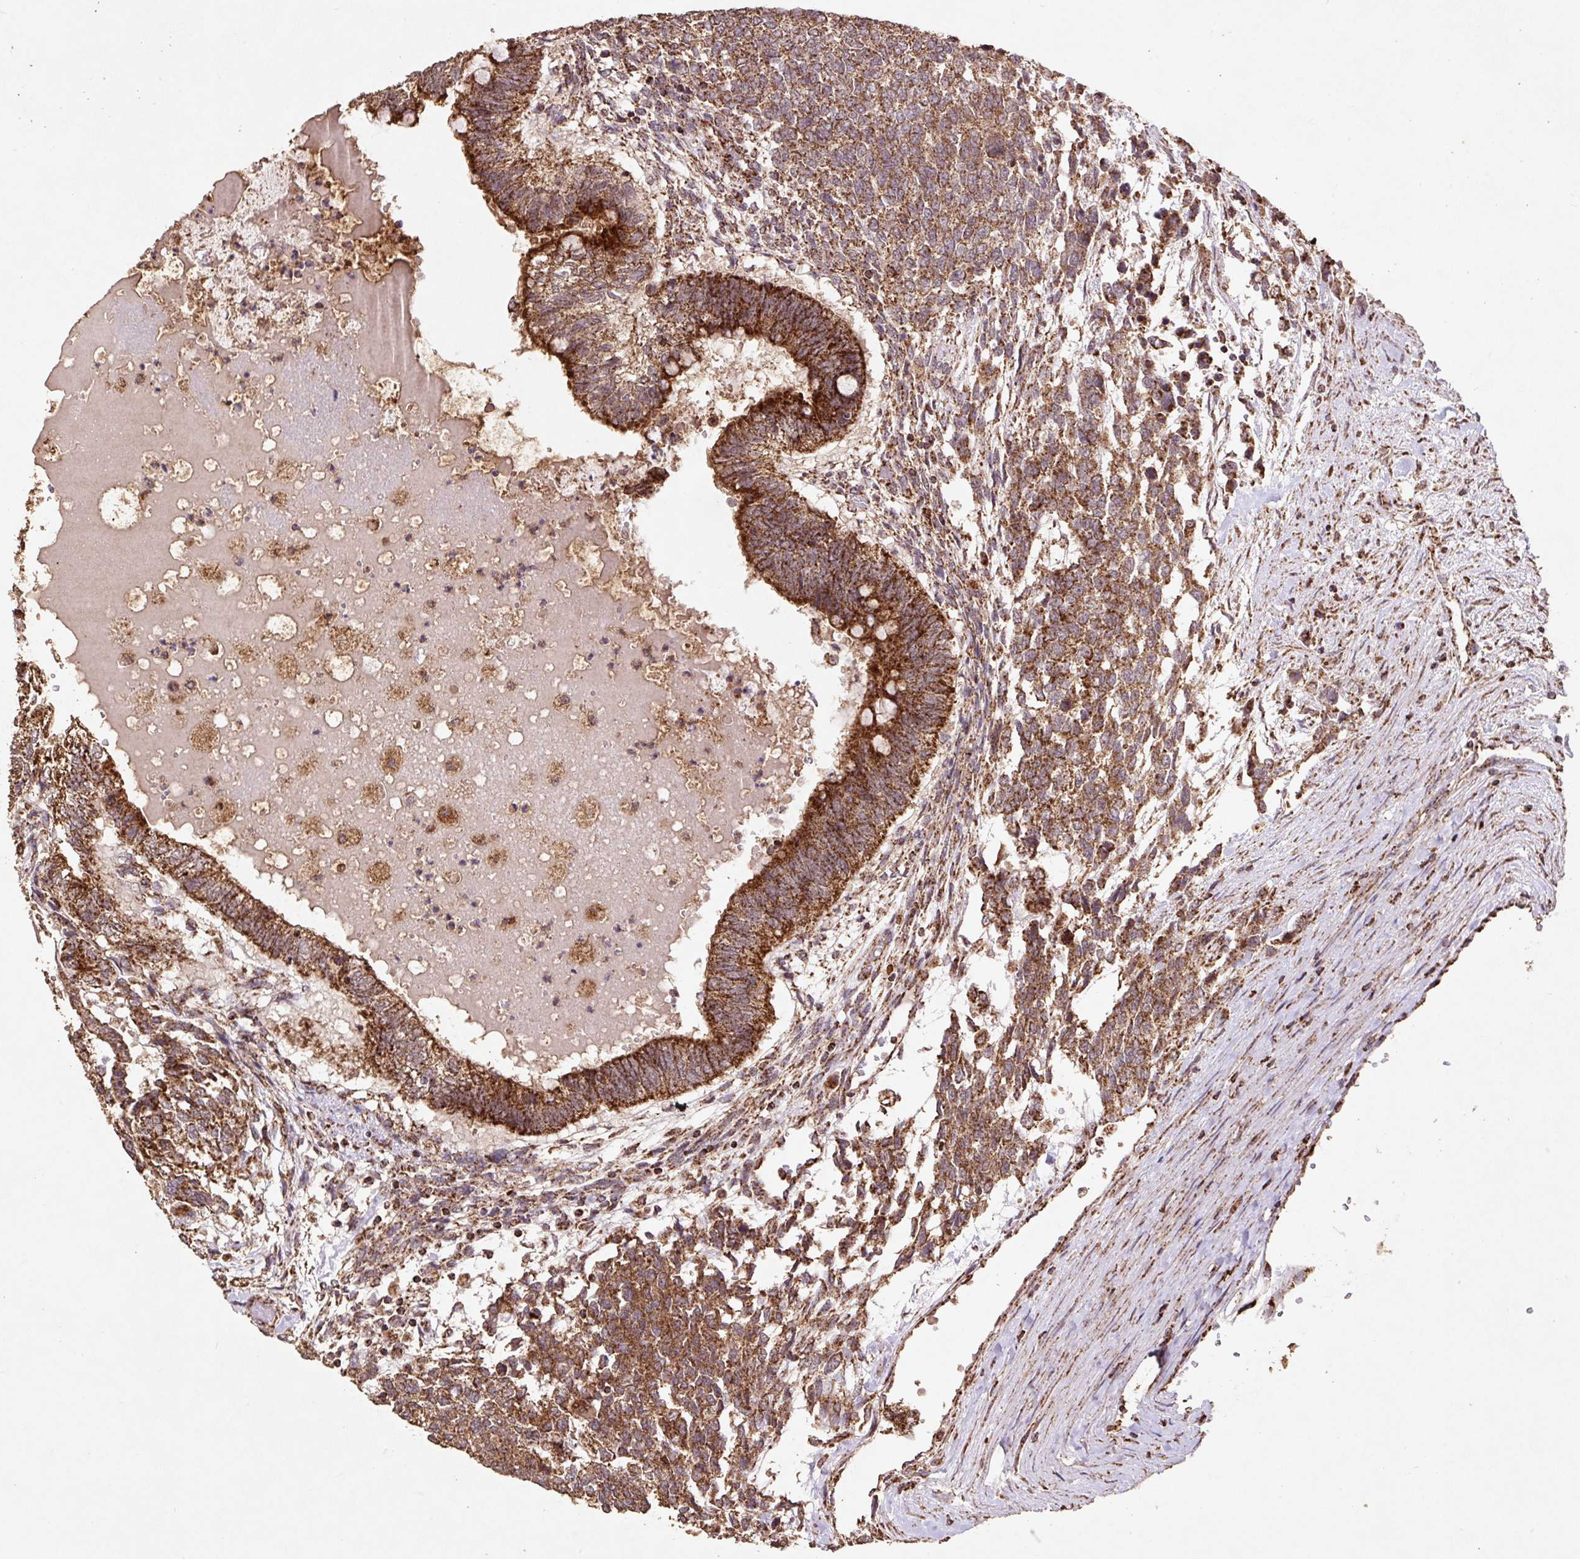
{"staining": {"intensity": "strong", "quantity": ">75%", "location": "cytoplasmic/membranous"}, "tissue": "testis cancer", "cell_type": "Tumor cells", "image_type": "cancer", "snomed": [{"axis": "morphology", "description": "Carcinoma, Embryonal, NOS"}, {"axis": "topography", "description": "Testis"}], "caption": "Protein expression analysis of embryonal carcinoma (testis) demonstrates strong cytoplasmic/membranous expression in about >75% of tumor cells.", "gene": "ATP5F1A", "patient": {"sex": "male", "age": 23}}